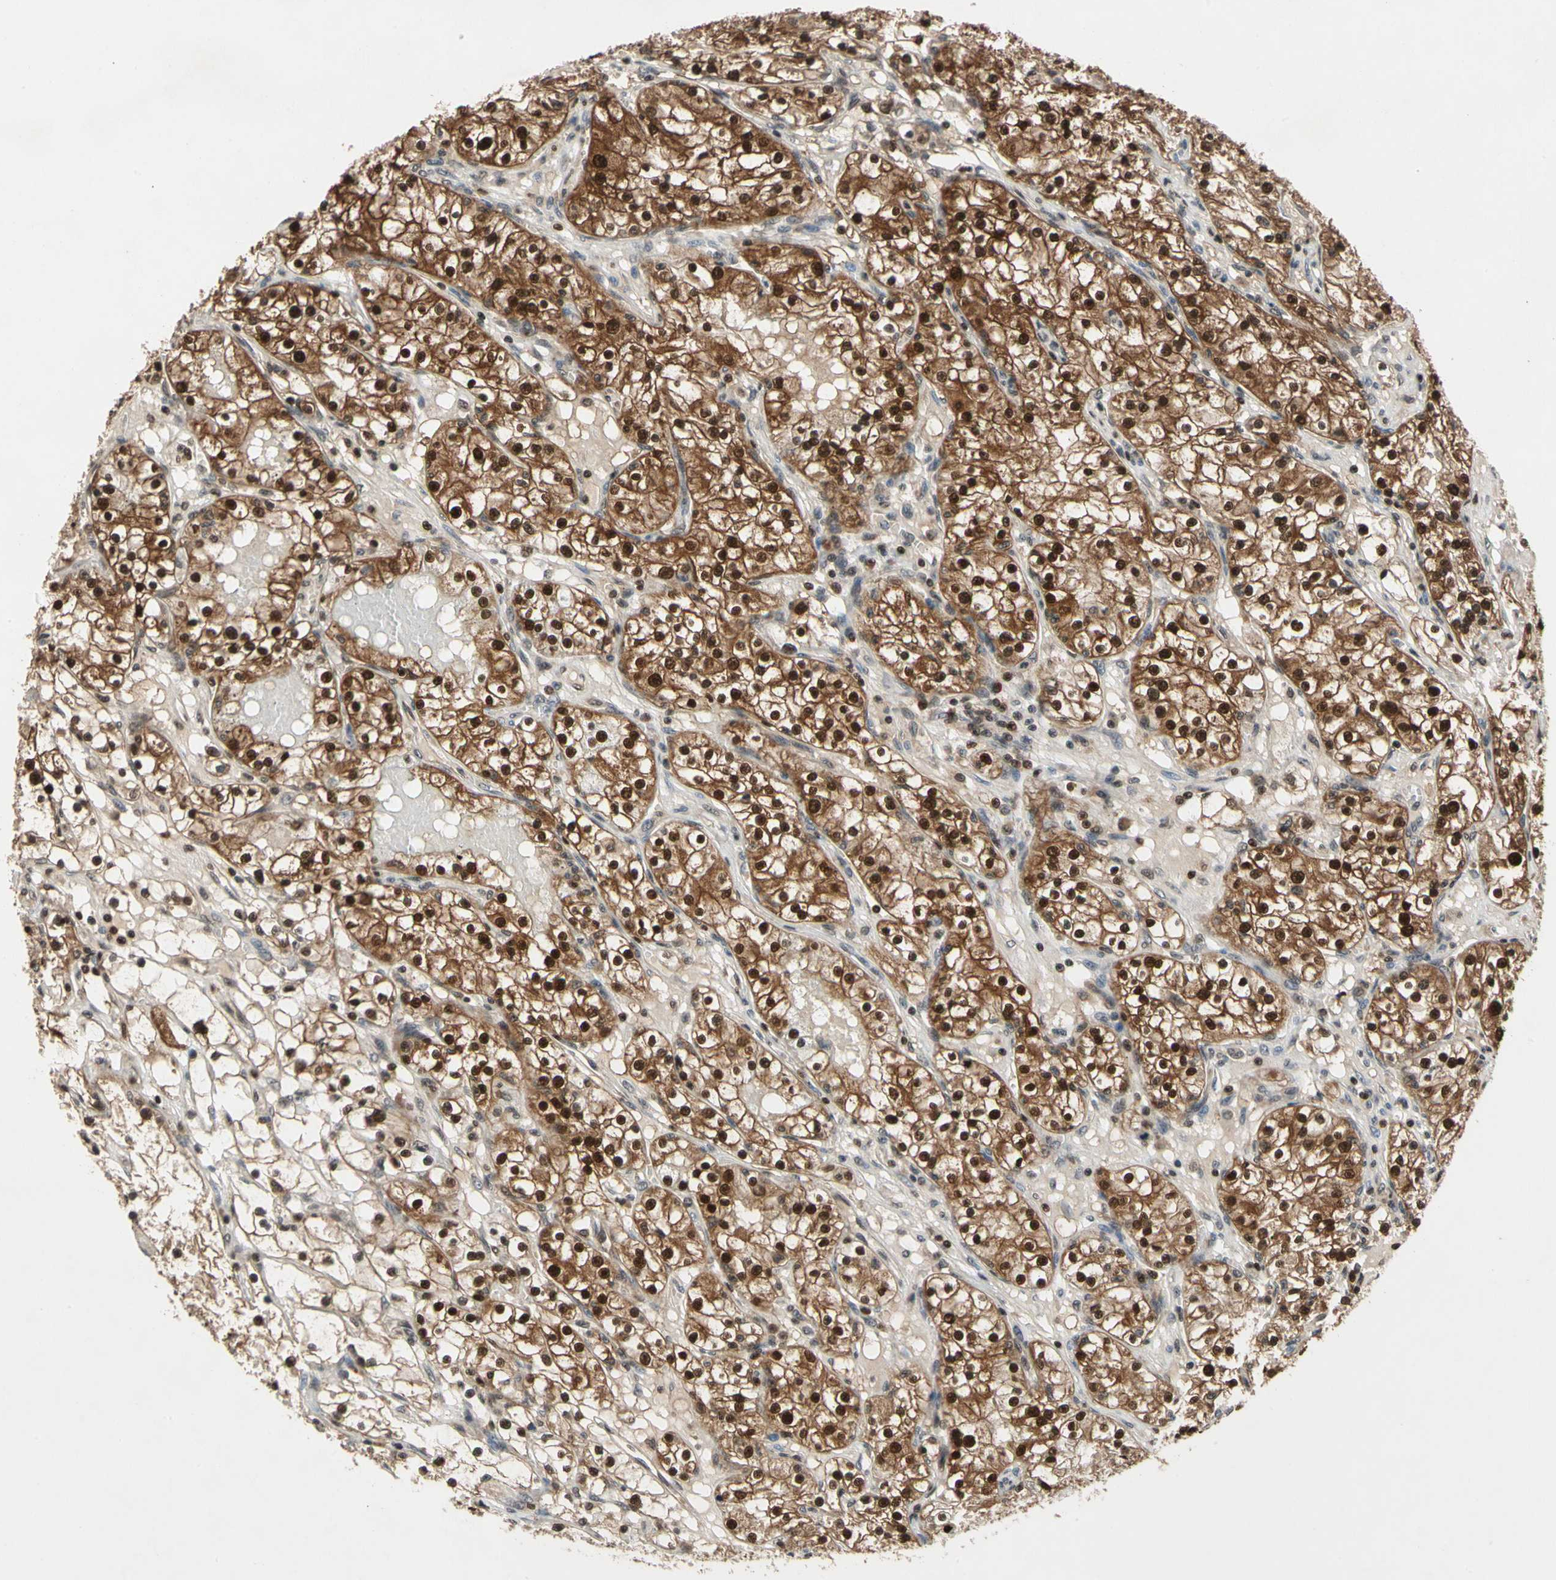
{"staining": {"intensity": "strong", "quantity": ">75%", "location": "cytoplasmic/membranous,nuclear"}, "tissue": "renal cancer", "cell_type": "Tumor cells", "image_type": "cancer", "snomed": [{"axis": "morphology", "description": "Adenocarcinoma, NOS"}, {"axis": "topography", "description": "Kidney"}], "caption": "A high-resolution photomicrograph shows immunohistochemistry staining of renal cancer, which displays strong cytoplasmic/membranous and nuclear staining in about >75% of tumor cells.", "gene": "GSR", "patient": {"sex": "male", "age": 56}}